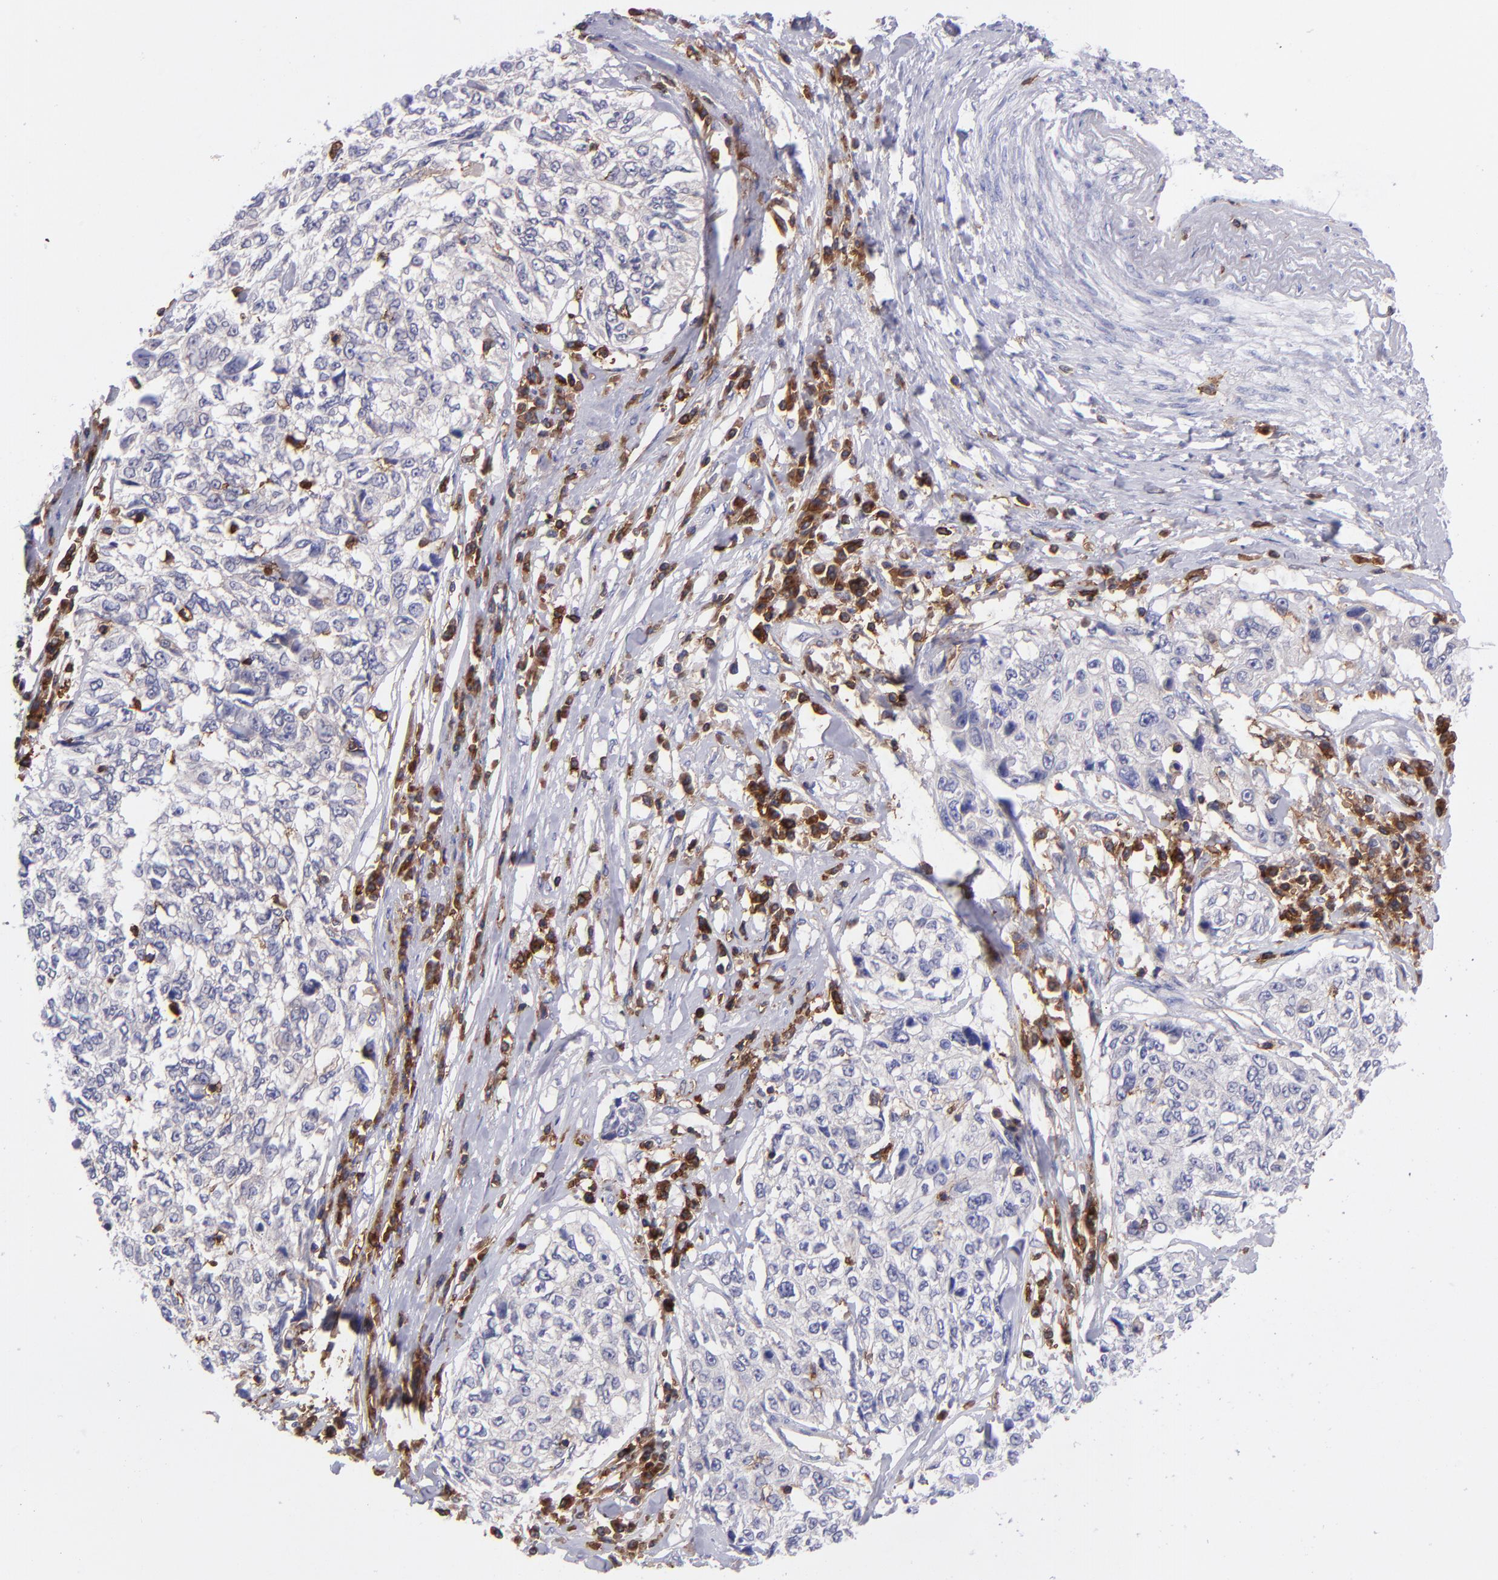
{"staining": {"intensity": "negative", "quantity": "none", "location": "none"}, "tissue": "cervical cancer", "cell_type": "Tumor cells", "image_type": "cancer", "snomed": [{"axis": "morphology", "description": "Squamous cell carcinoma, NOS"}, {"axis": "topography", "description": "Cervix"}], "caption": "Cervical squamous cell carcinoma was stained to show a protein in brown. There is no significant expression in tumor cells.", "gene": "ICAM3", "patient": {"sex": "female", "age": 57}}